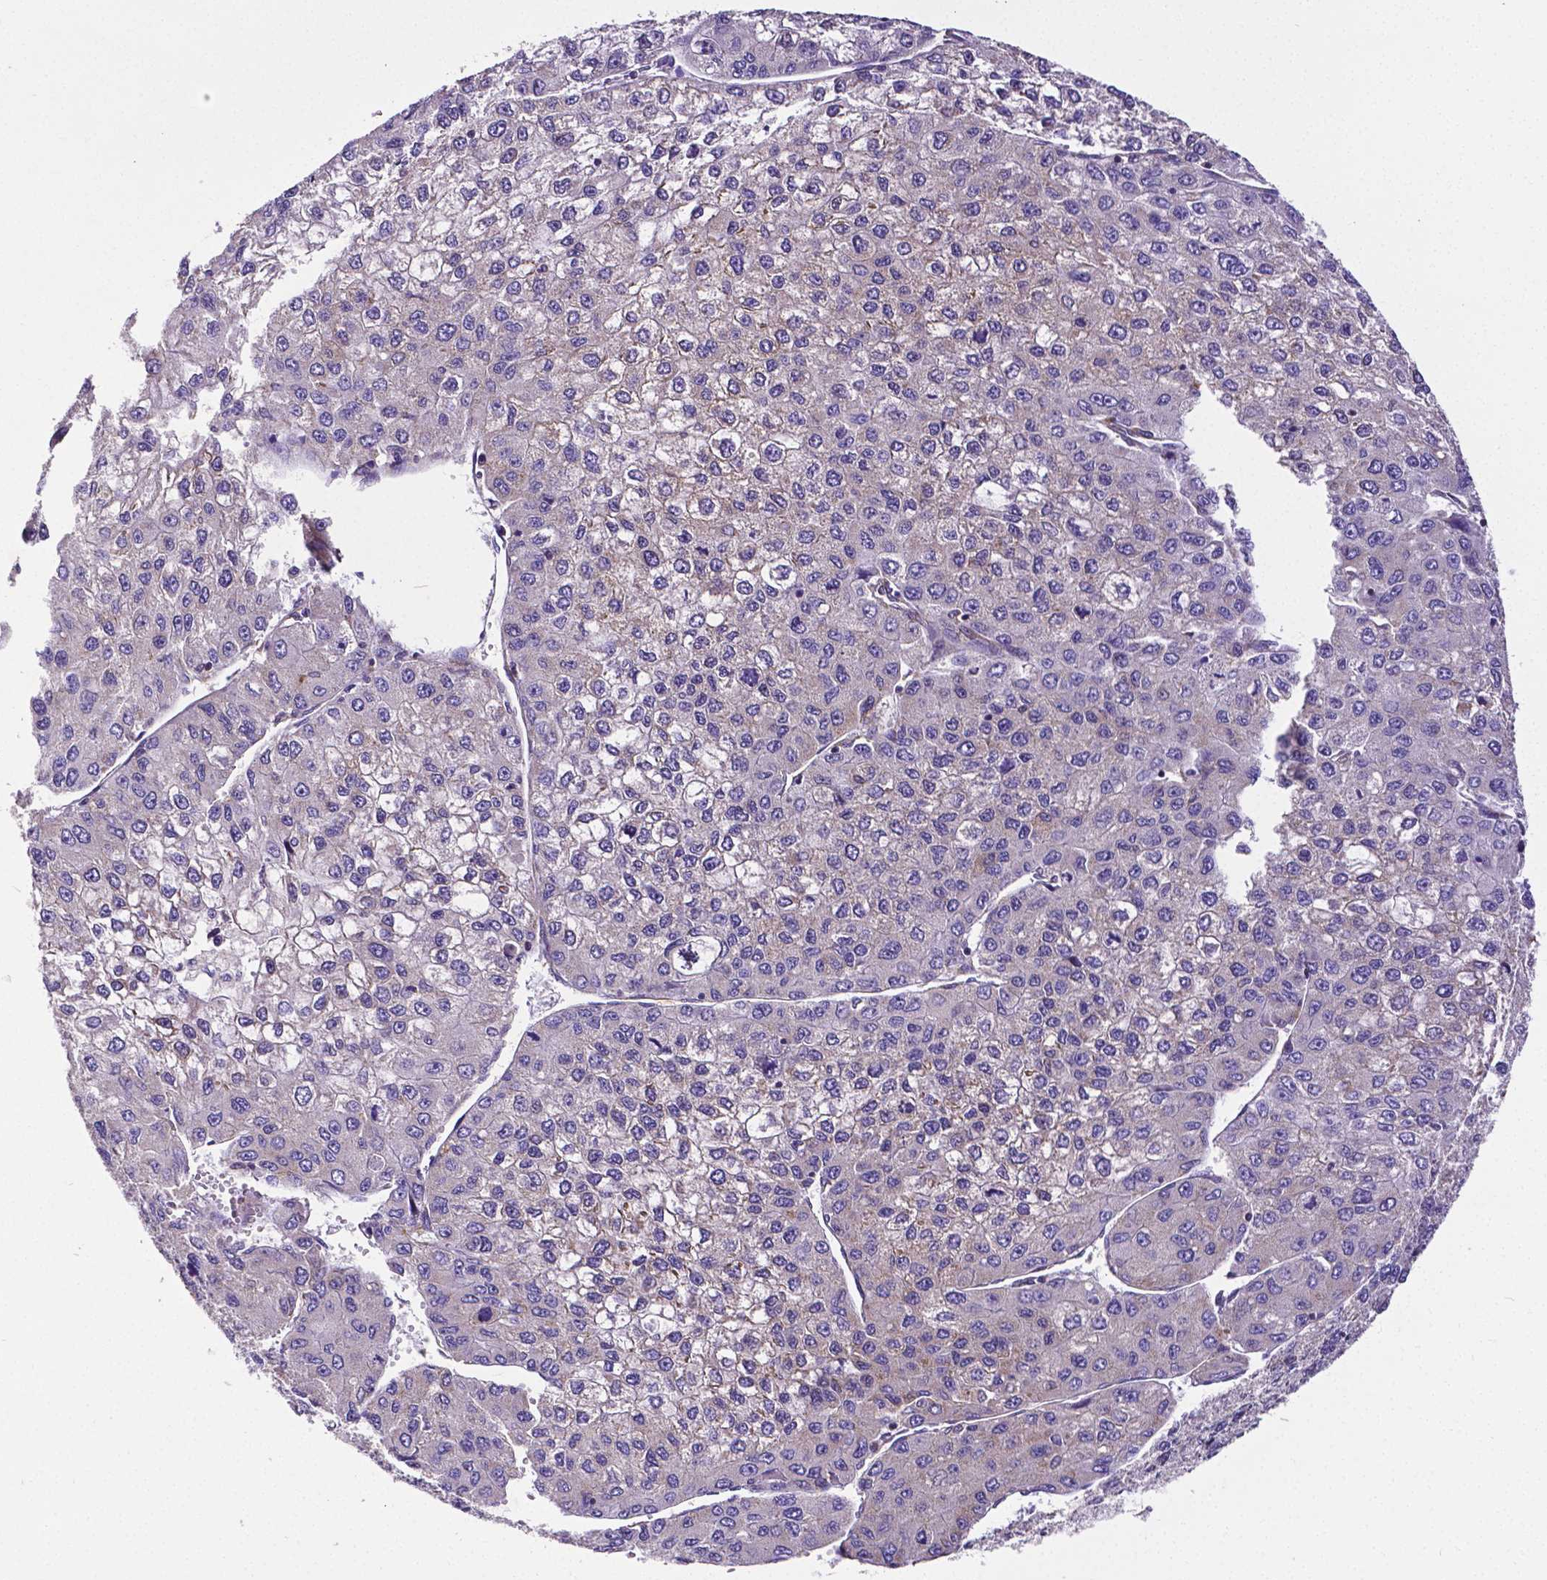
{"staining": {"intensity": "negative", "quantity": "none", "location": "none"}, "tissue": "liver cancer", "cell_type": "Tumor cells", "image_type": "cancer", "snomed": [{"axis": "morphology", "description": "Carcinoma, Hepatocellular, NOS"}, {"axis": "topography", "description": "Liver"}], "caption": "A photomicrograph of liver cancer stained for a protein displays no brown staining in tumor cells.", "gene": "MTDH", "patient": {"sex": "female", "age": 66}}